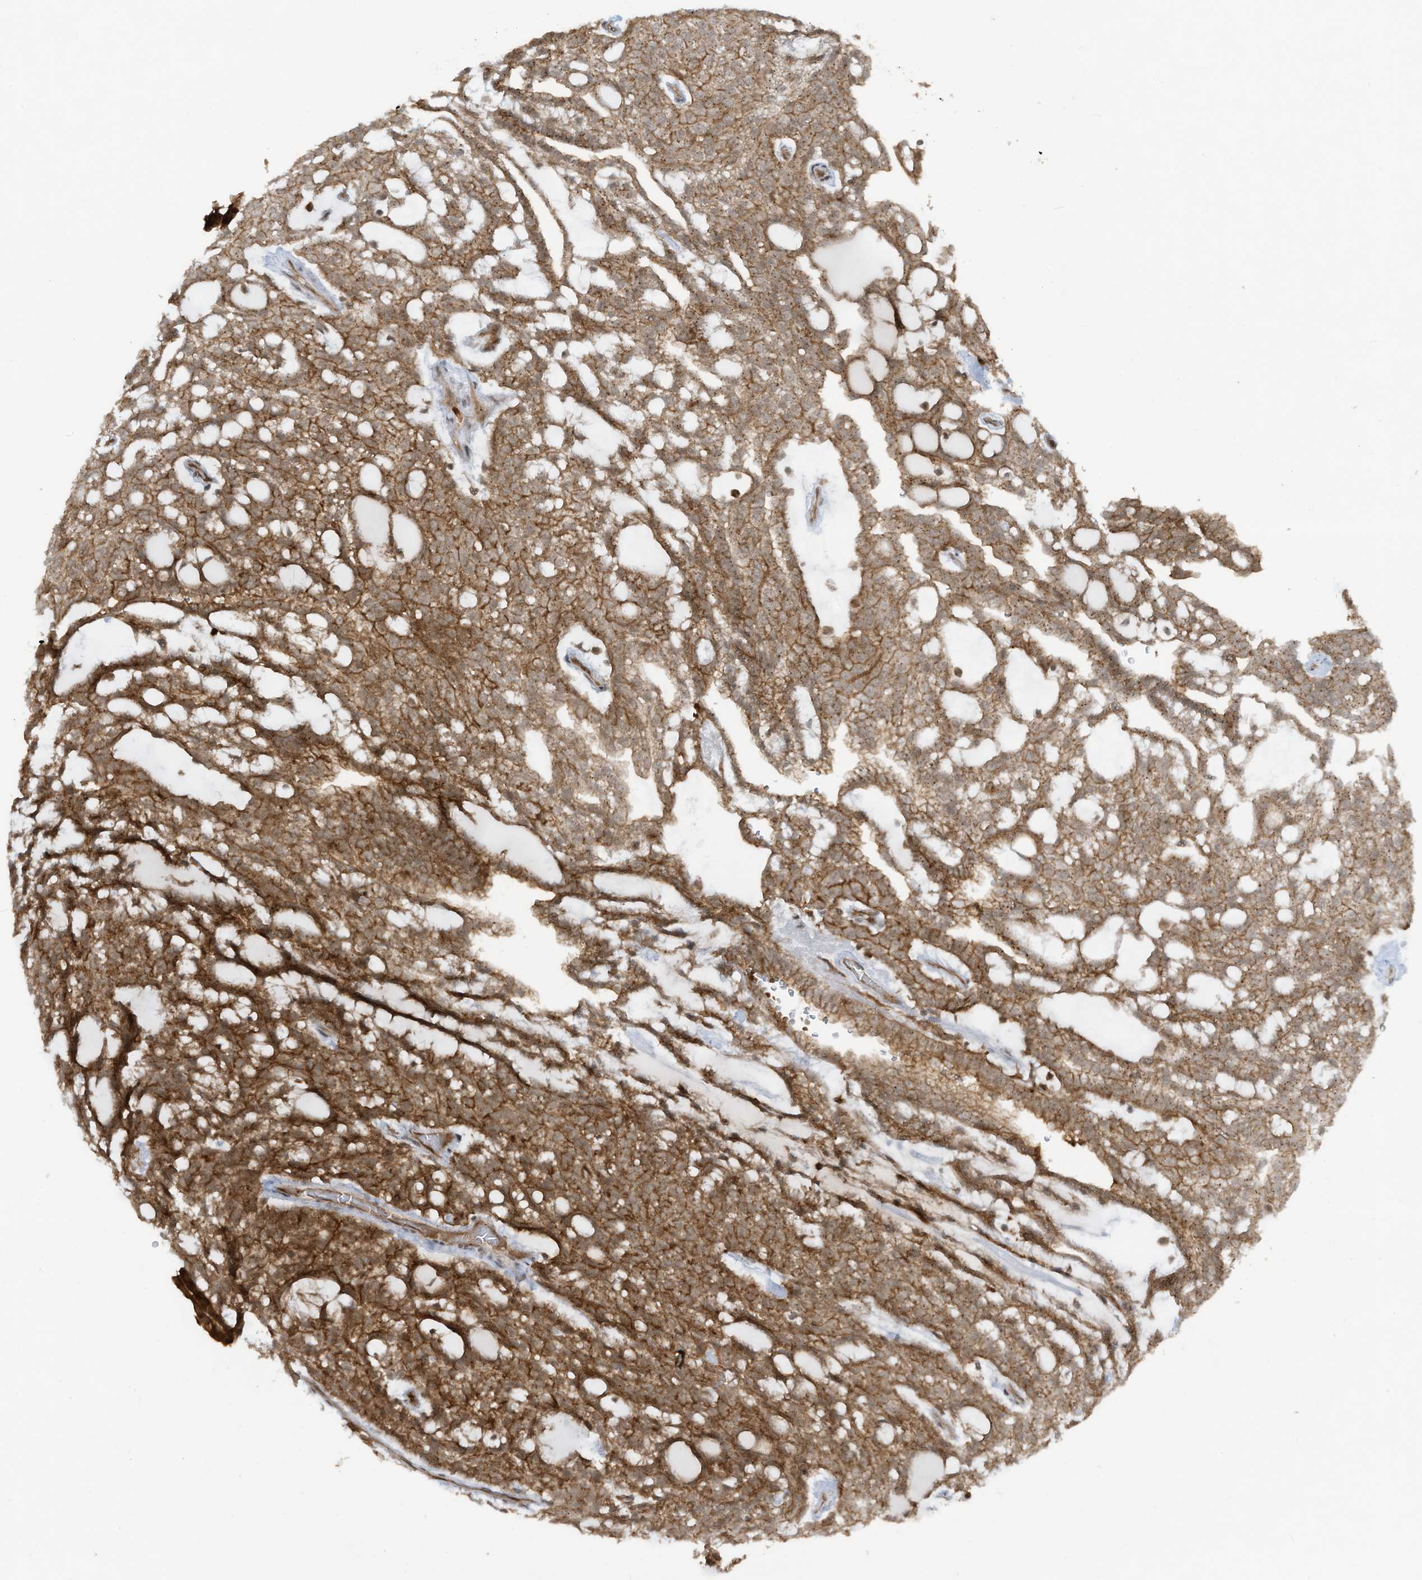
{"staining": {"intensity": "moderate", "quantity": ">75%", "location": "cytoplasmic/membranous"}, "tissue": "renal cancer", "cell_type": "Tumor cells", "image_type": "cancer", "snomed": [{"axis": "morphology", "description": "Adenocarcinoma, NOS"}, {"axis": "topography", "description": "Kidney"}], "caption": "High-power microscopy captured an immunohistochemistry image of adenocarcinoma (renal), revealing moderate cytoplasmic/membranous positivity in about >75% of tumor cells. The protein is stained brown, and the nuclei are stained in blue (DAB (3,3'-diaminobenzidine) IHC with brightfield microscopy, high magnification).", "gene": "CERT1", "patient": {"sex": "male", "age": 63}}